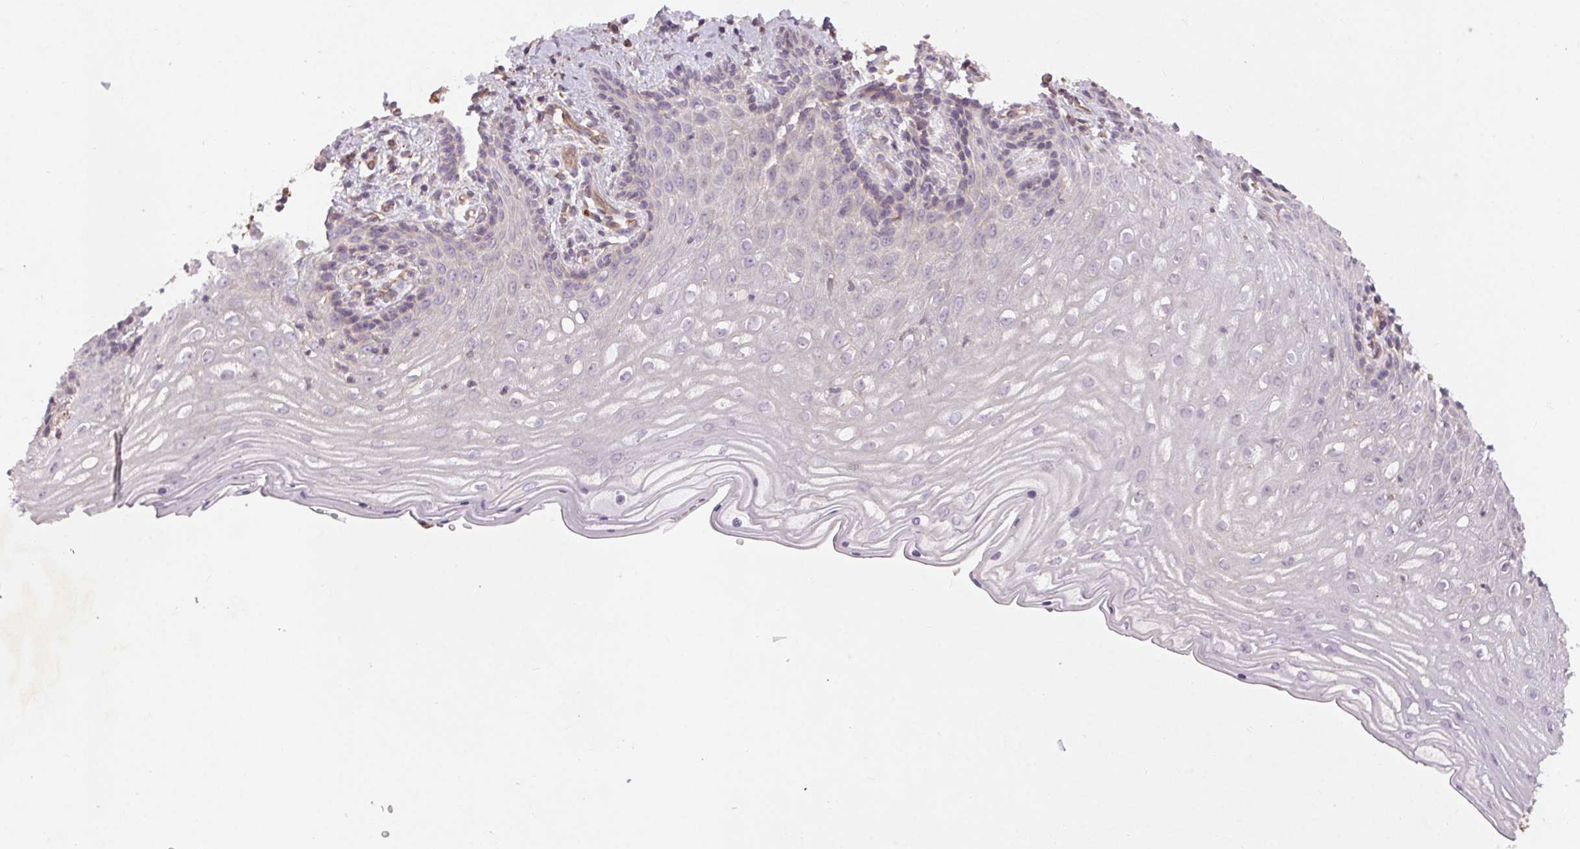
{"staining": {"intensity": "negative", "quantity": "none", "location": "none"}, "tissue": "vagina", "cell_type": "Squamous epithelial cells", "image_type": "normal", "snomed": [{"axis": "morphology", "description": "Normal tissue, NOS"}, {"axis": "topography", "description": "Vagina"}], "caption": "This is a histopathology image of immunohistochemistry staining of benign vagina, which shows no expression in squamous epithelial cells.", "gene": "CCSER1", "patient": {"sex": "female", "age": 45}}